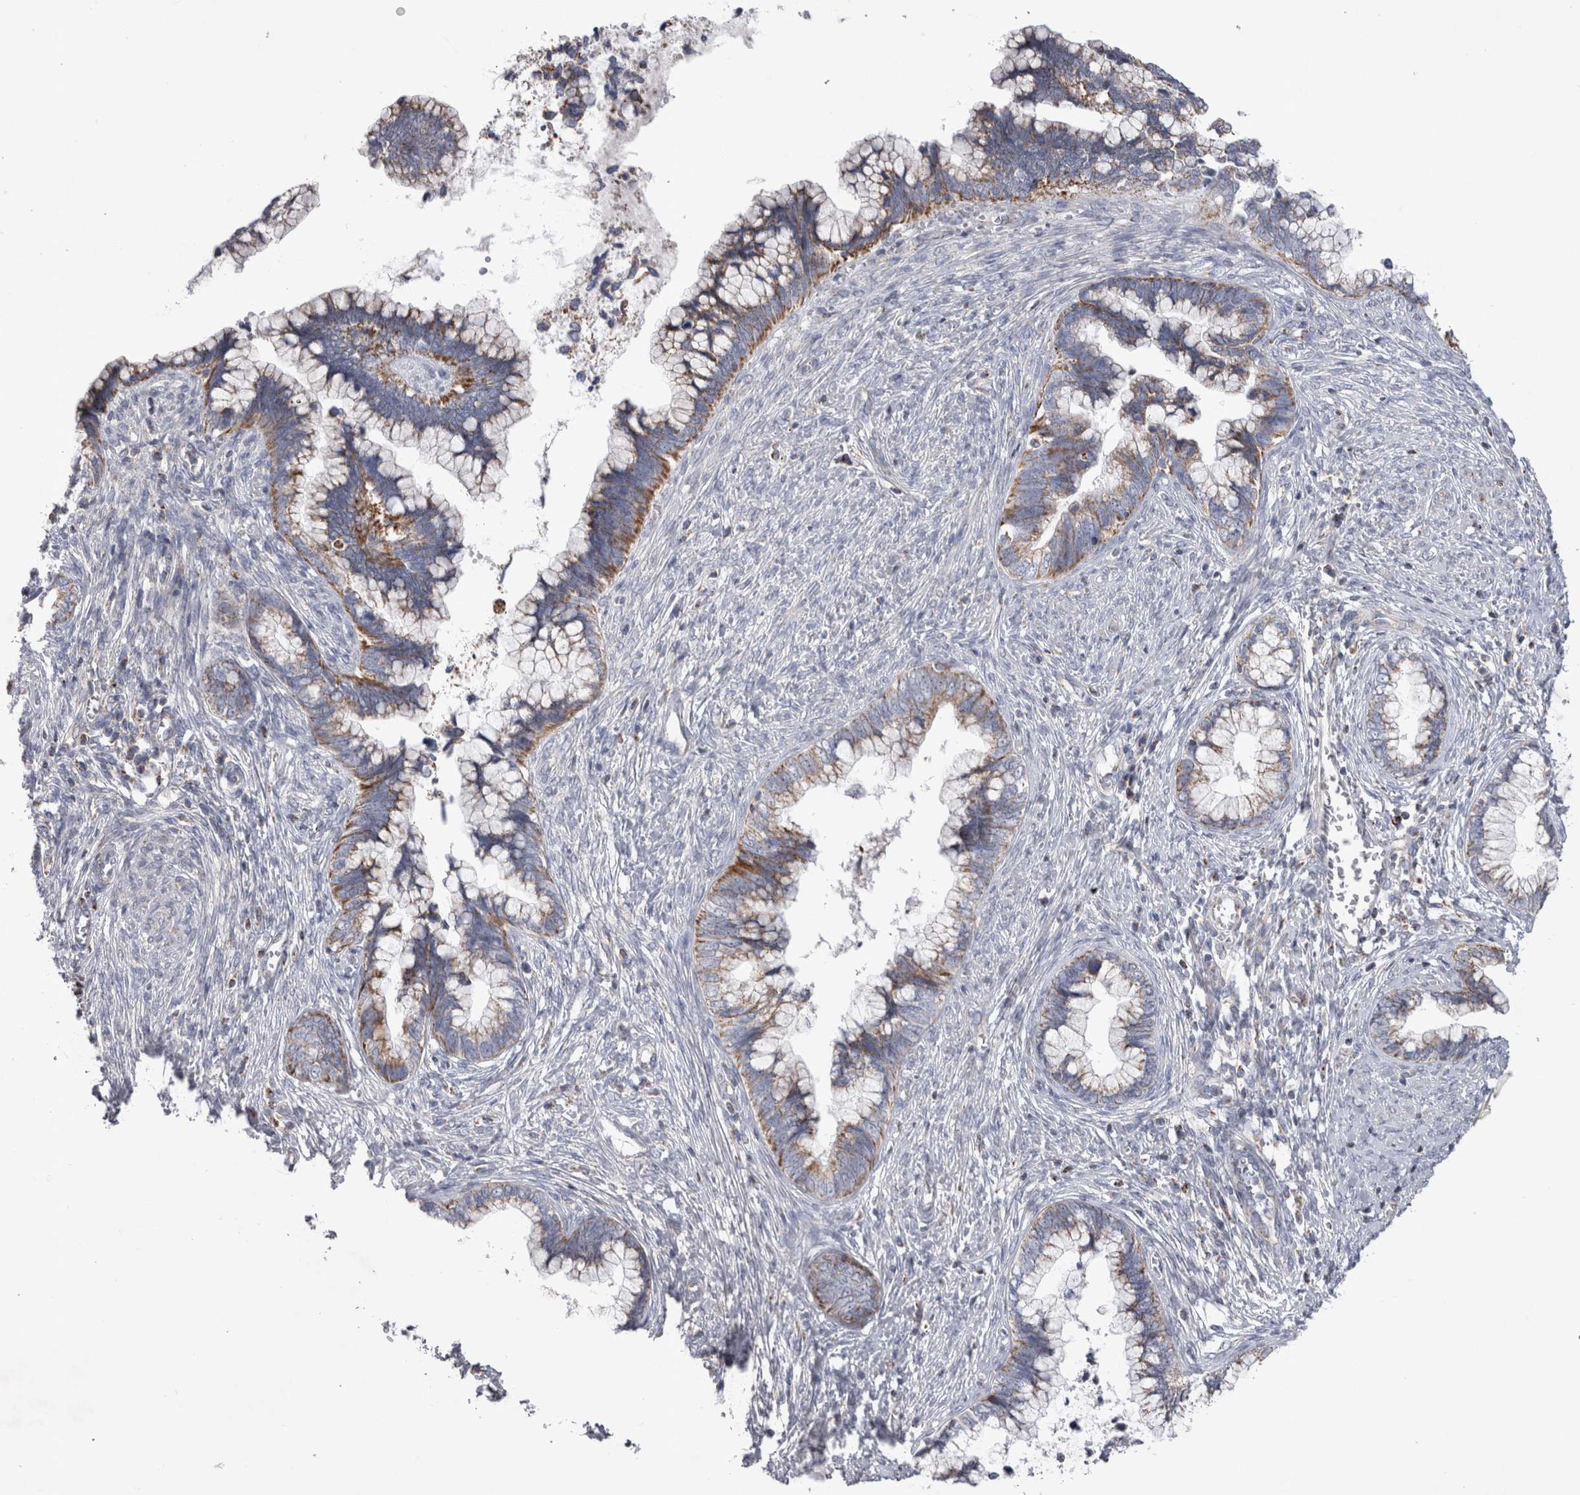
{"staining": {"intensity": "moderate", "quantity": ">75%", "location": "cytoplasmic/membranous"}, "tissue": "cervical cancer", "cell_type": "Tumor cells", "image_type": "cancer", "snomed": [{"axis": "morphology", "description": "Adenocarcinoma, NOS"}, {"axis": "topography", "description": "Cervix"}], "caption": "Protein expression analysis of cervical adenocarcinoma demonstrates moderate cytoplasmic/membranous expression in about >75% of tumor cells.", "gene": "HDHD3", "patient": {"sex": "female", "age": 44}}